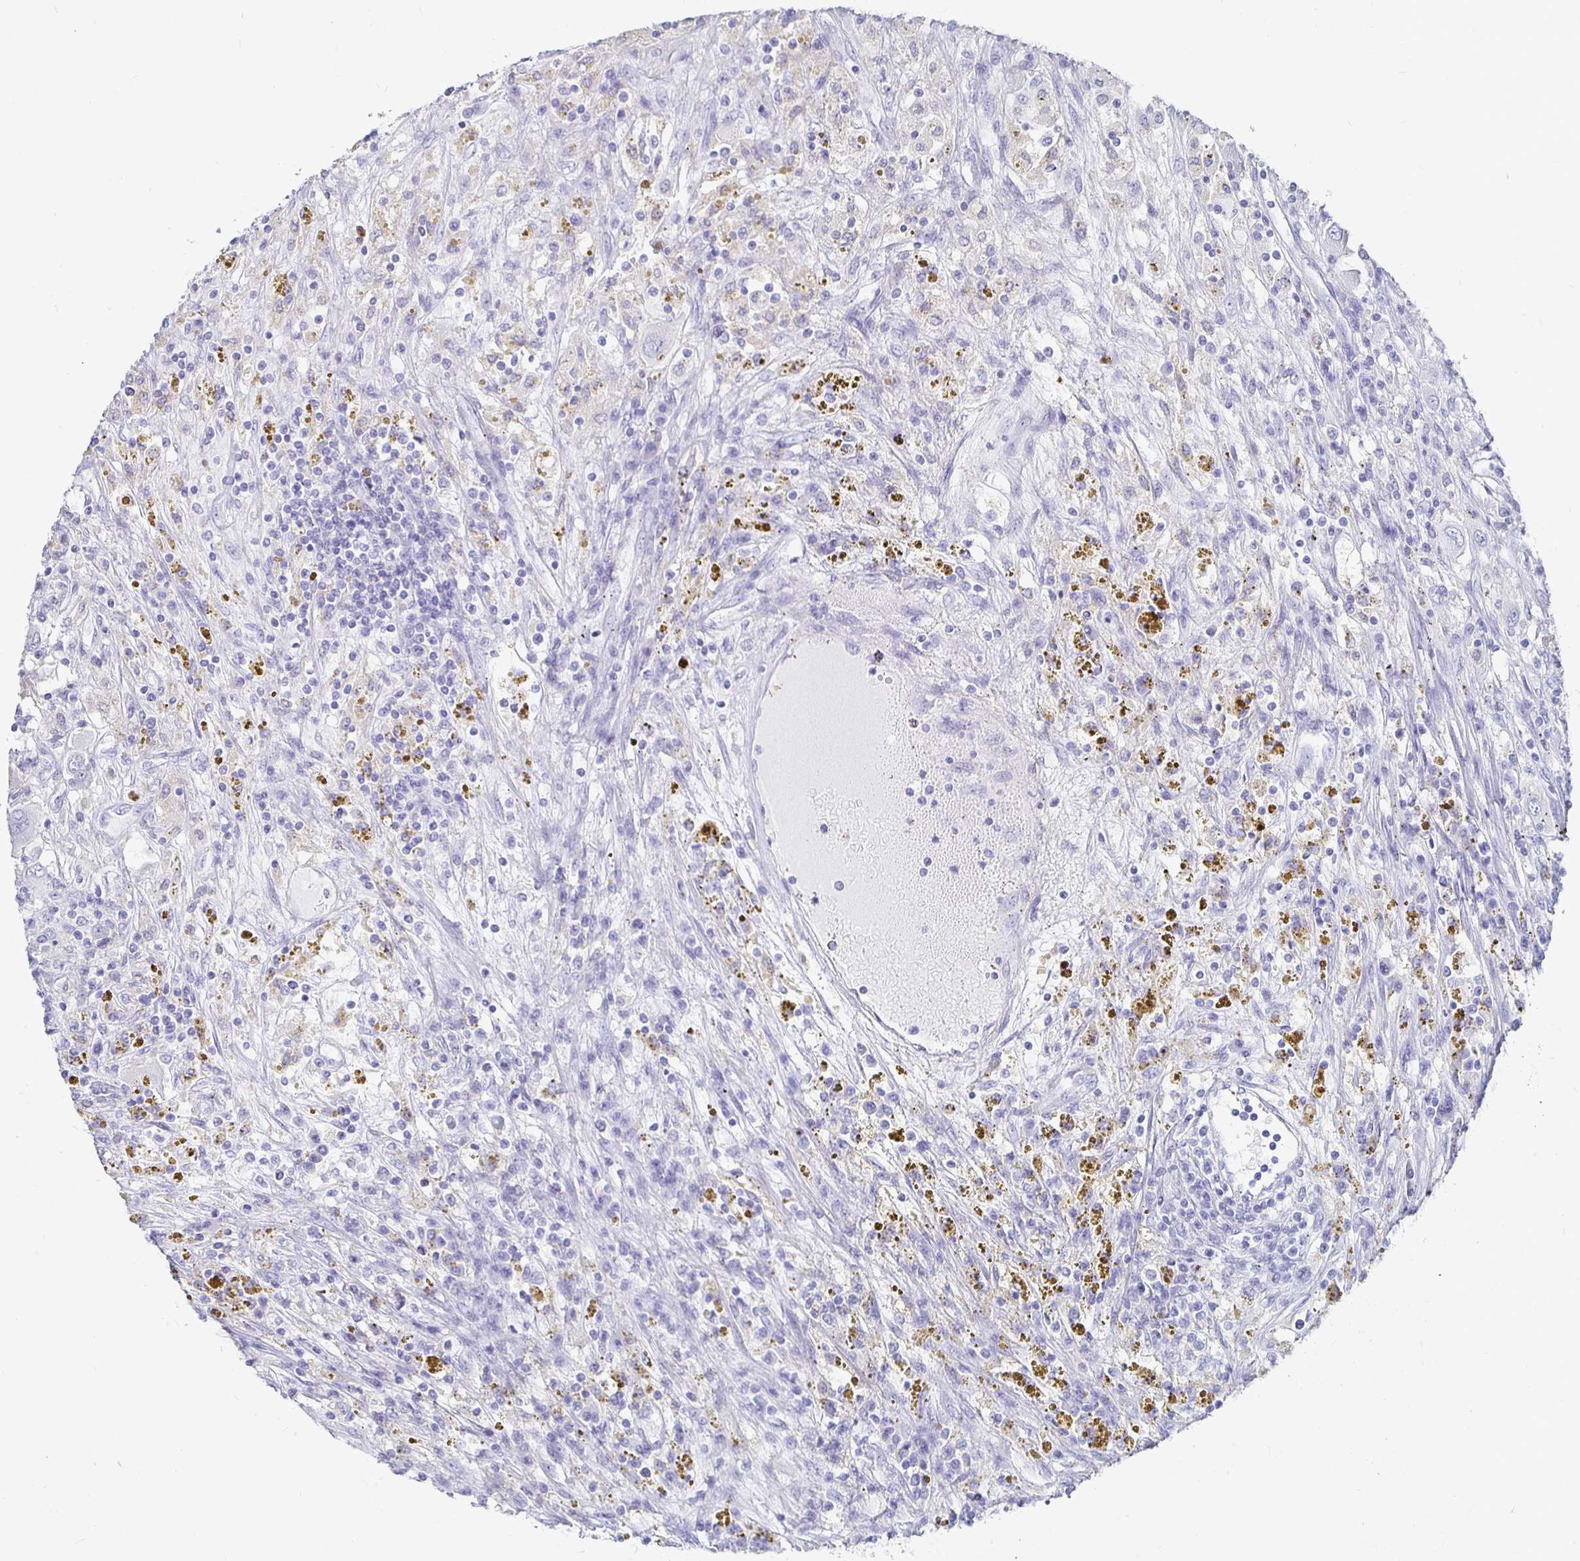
{"staining": {"intensity": "negative", "quantity": "none", "location": "none"}, "tissue": "renal cancer", "cell_type": "Tumor cells", "image_type": "cancer", "snomed": [{"axis": "morphology", "description": "Adenocarcinoma, NOS"}, {"axis": "topography", "description": "Kidney"}], "caption": "An immunohistochemistry photomicrograph of renal cancer is shown. There is no staining in tumor cells of renal cancer.", "gene": "CA9", "patient": {"sex": "female", "age": 67}}